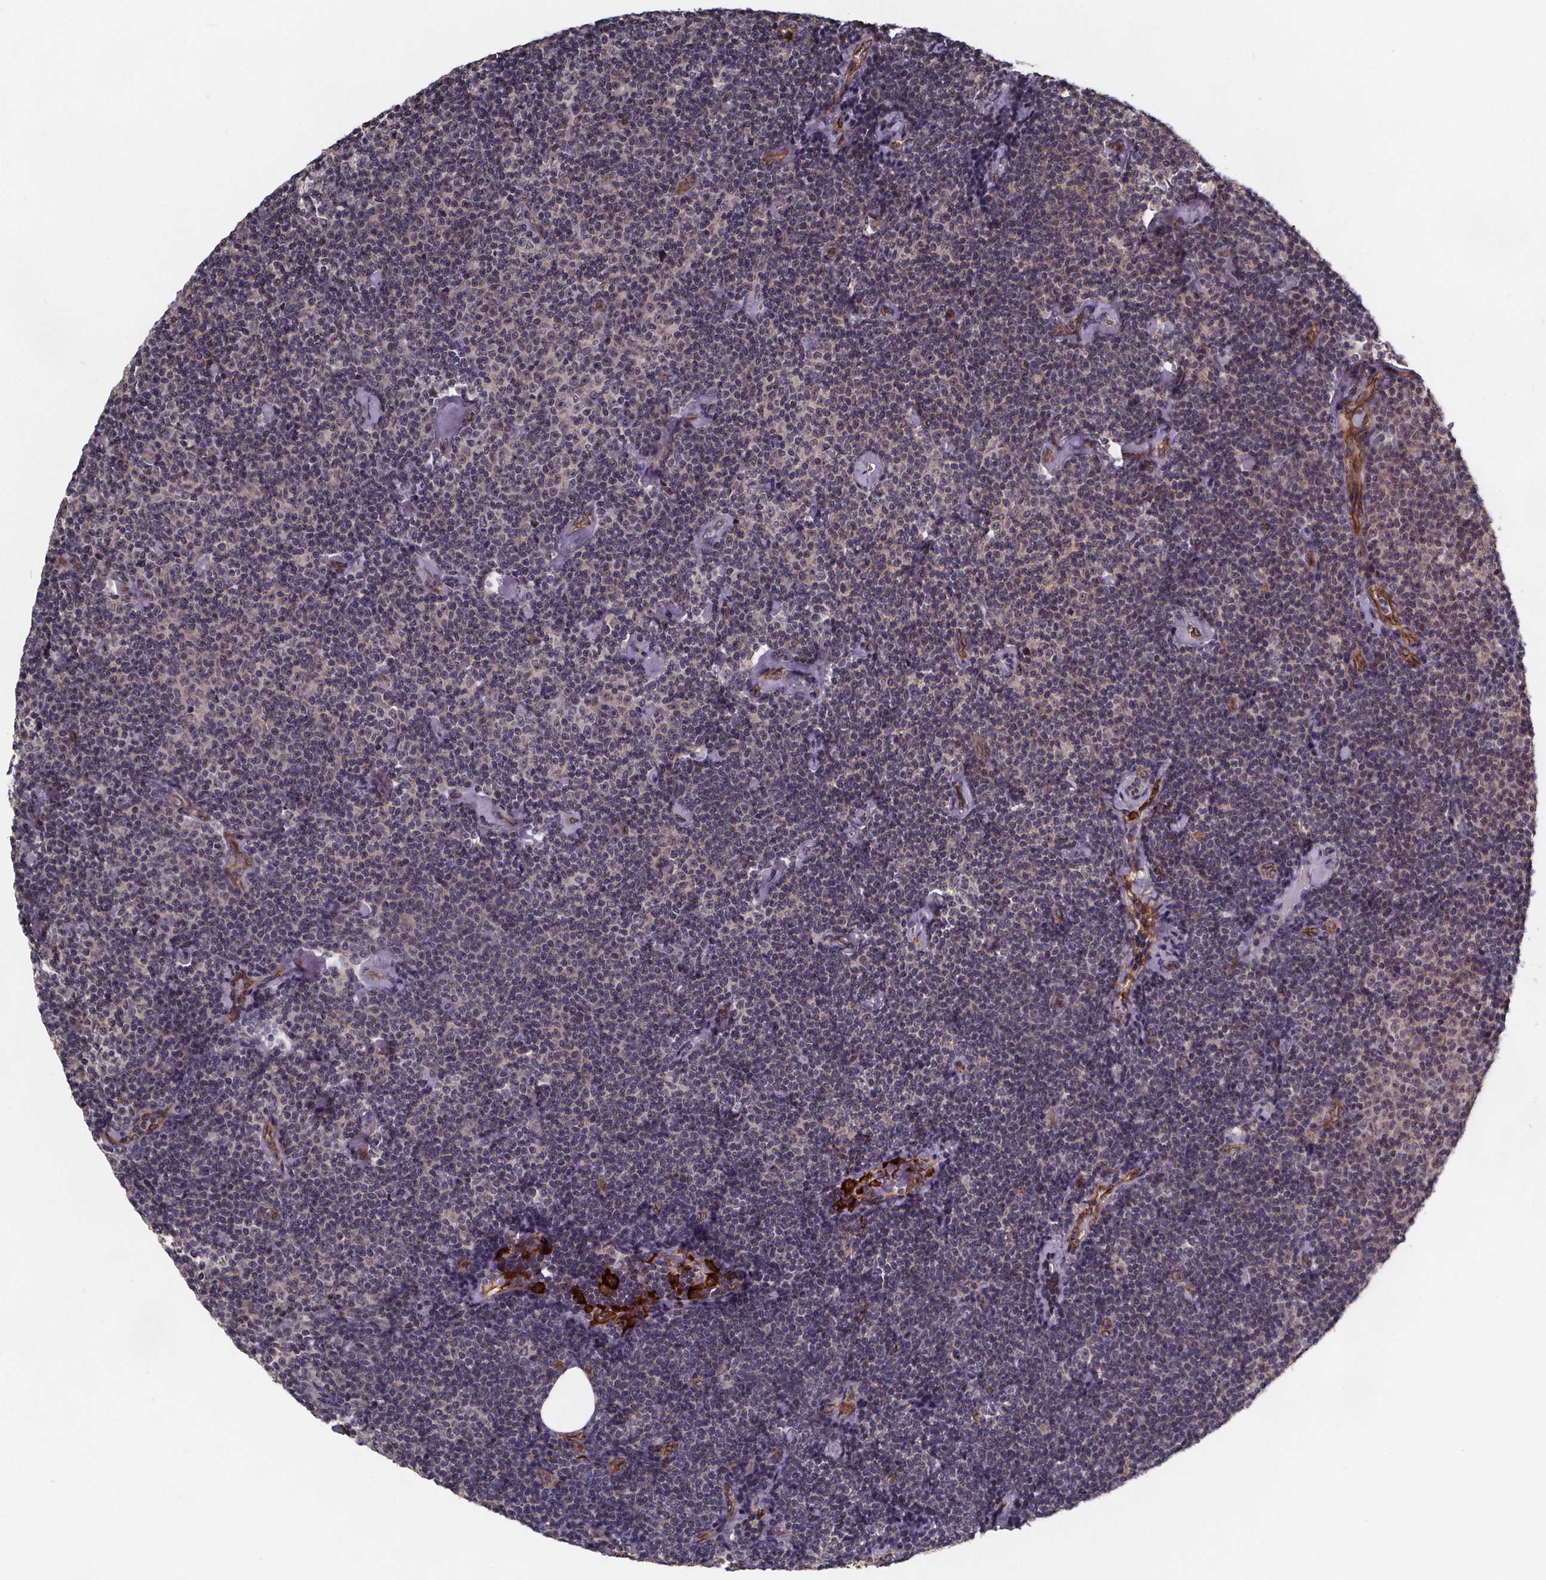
{"staining": {"intensity": "weak", "quantity": "<25%", "location": "cytoplasmic/membranous"}, "tissue": "lymphoma", "cell_type": "Tumor cells", "image_type": "cancer", "snomed": [{"axis": "morphology", "description": "Malignant lymphoma, non-Hodgkin's type, Low grade"}, {"axis": "topography", "description": "Lymph node"}], "caption": "This is a histopathology image of immunohistochemistry (IHC) staining of lymphoma, which shows no positivity in tumor cells.", "gene": "FASTKD3", "patient": {"sex": "male", "age": 81}}